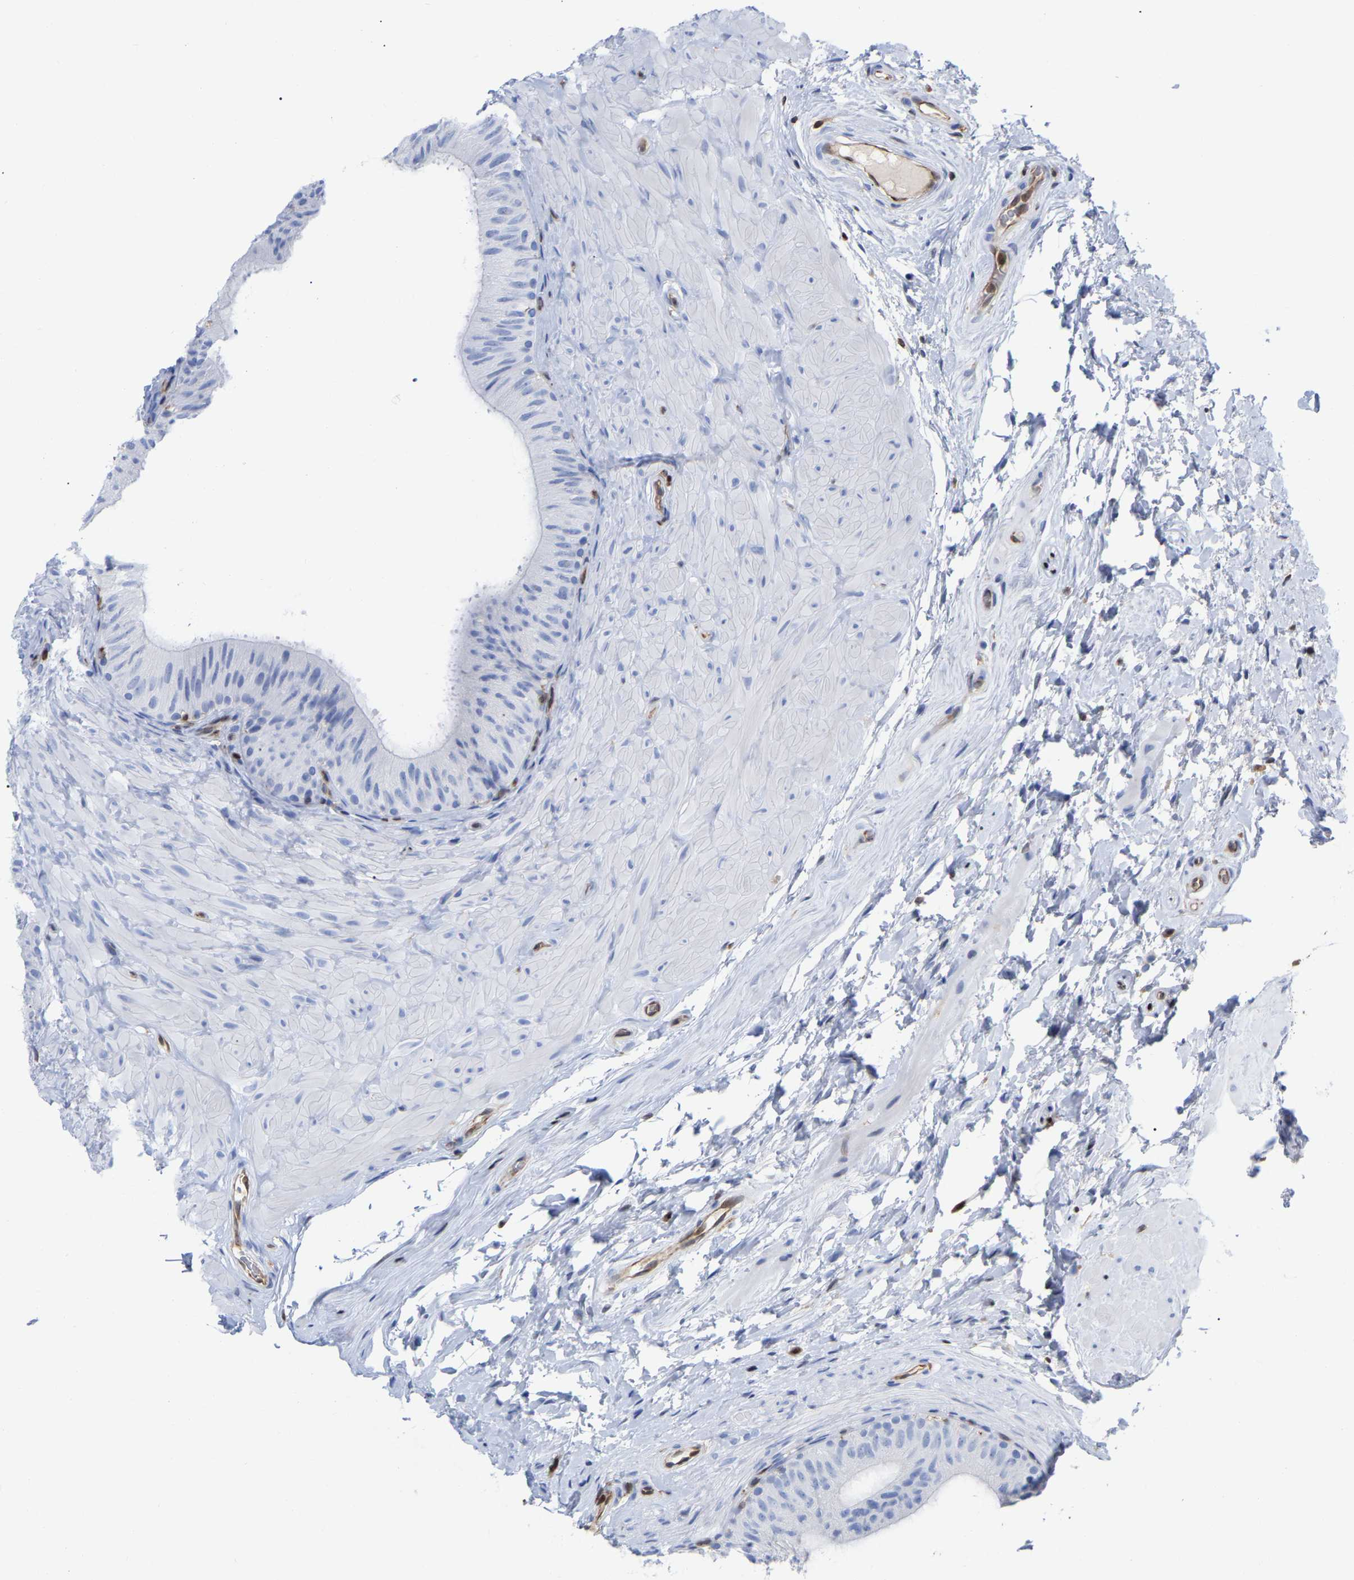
{"staining": {"intensity": "negative", "quantity": "none", "location": "none"}, "tissue": "epididymis", "cell_type": "Glandular cells", "image_type": "normal", "snomed": [{"axis": "morphology", "description": "Normal tissue, NOS"}, {"axis": "topography", "description": "Epididymis"}], "caption": "This is an immunohistochemistry photomicrograph of normal human epididymis. There is no staining in glandular cells.", "gene": "GIMAP4", "patient": {"sex": "male", "age": 34}}